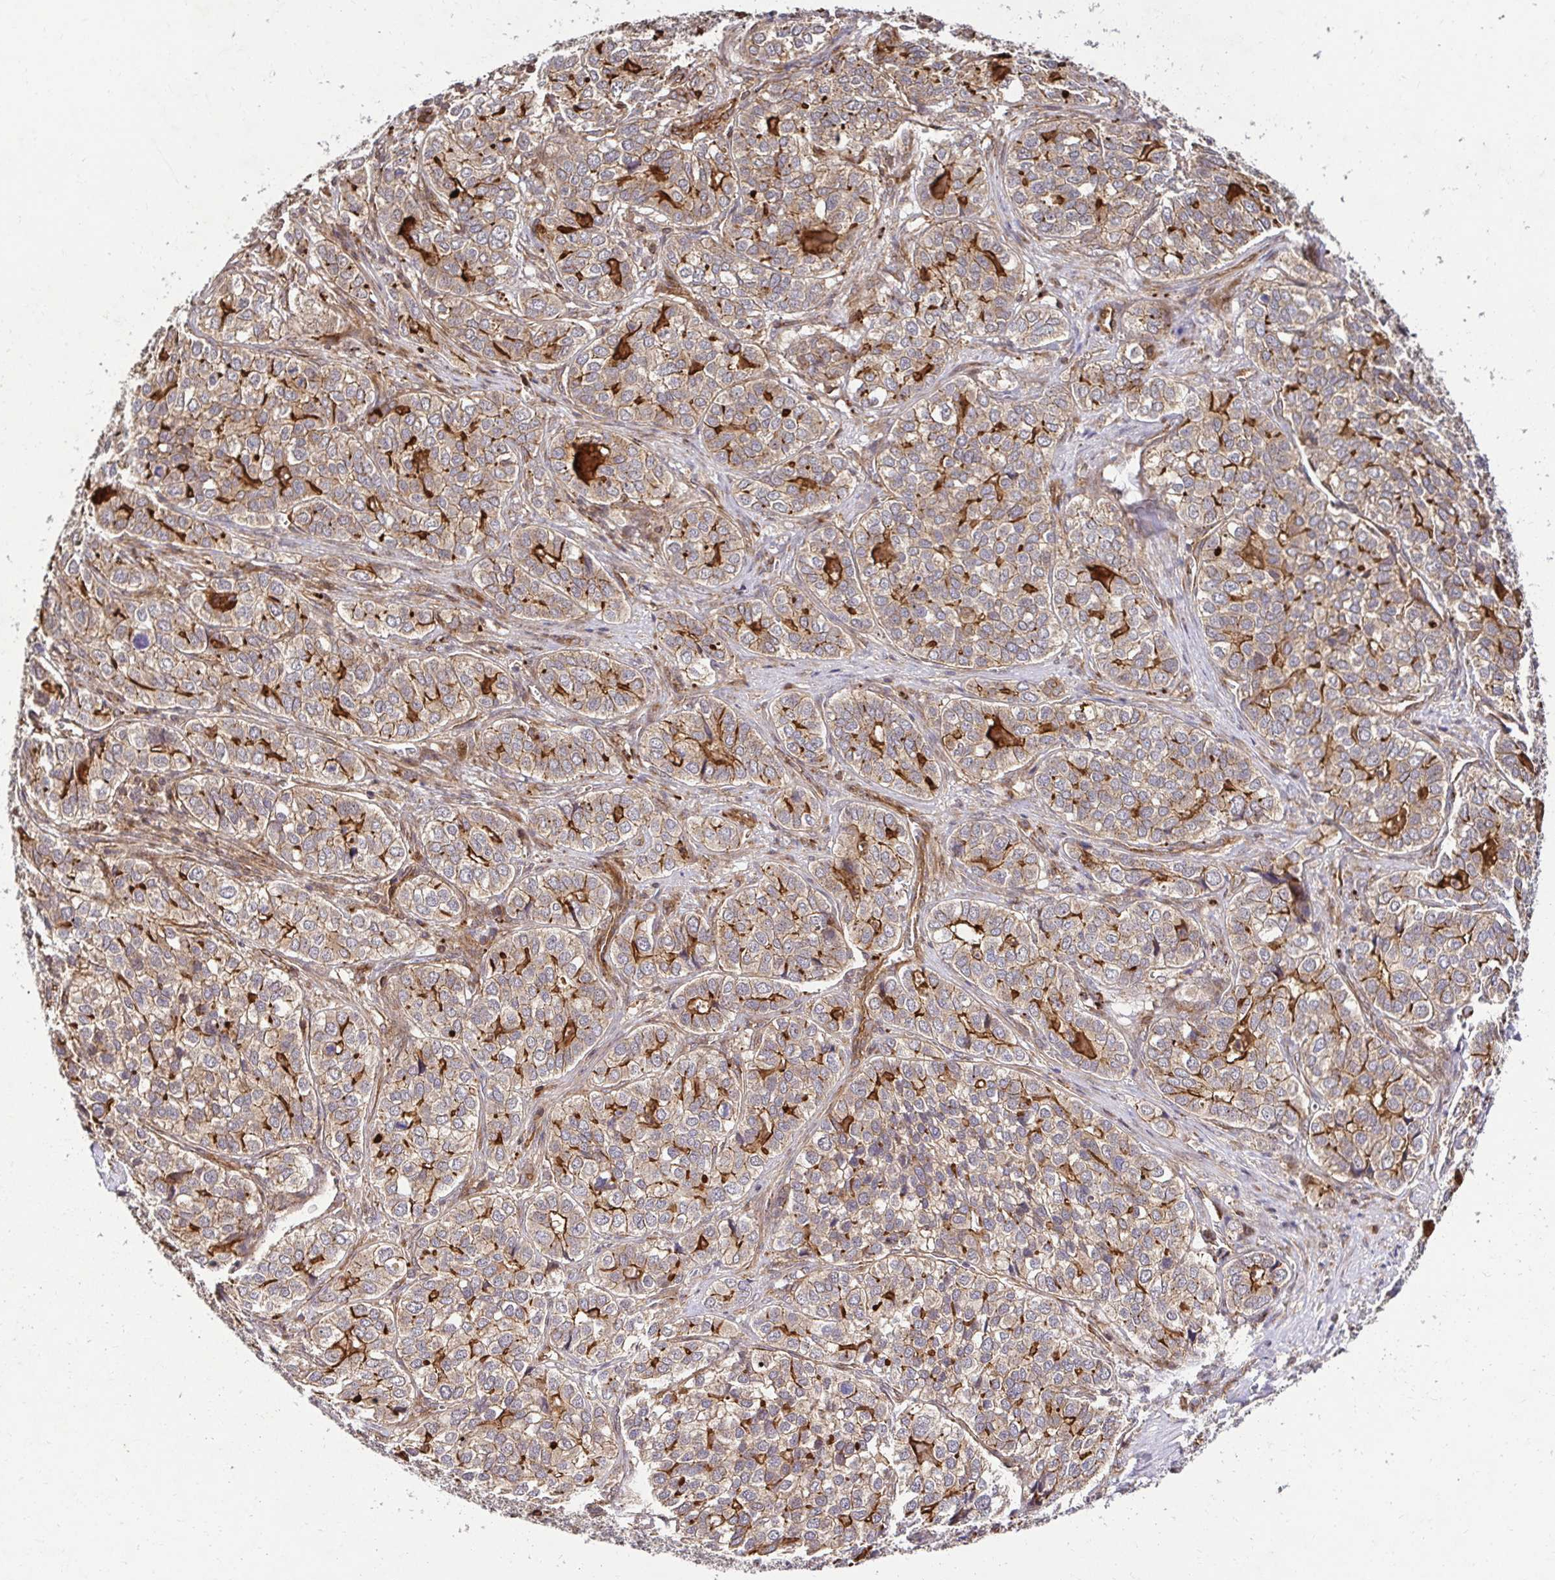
{"staining": {"intensity": "weak", "quantity": "25%-75%", "location": "cytoplasmic/membranous"}, "tissue": "liver cancer", "cell_type": "Tumor cells", "image_type": "cancer", "snomed": [{"axis": "morphology", "description": "Cholangiocarcinoma"}, {"axis": "topography", "description": "Liver"}], "caption": "Liver cancer was stained to show a protein in brown. There is low levels of weak cytoplasmic/membranous positivity in about 25%-75% of tumor cells.", "gene": "PSMA4", "patient": {"sex": "male", "age": 56}}